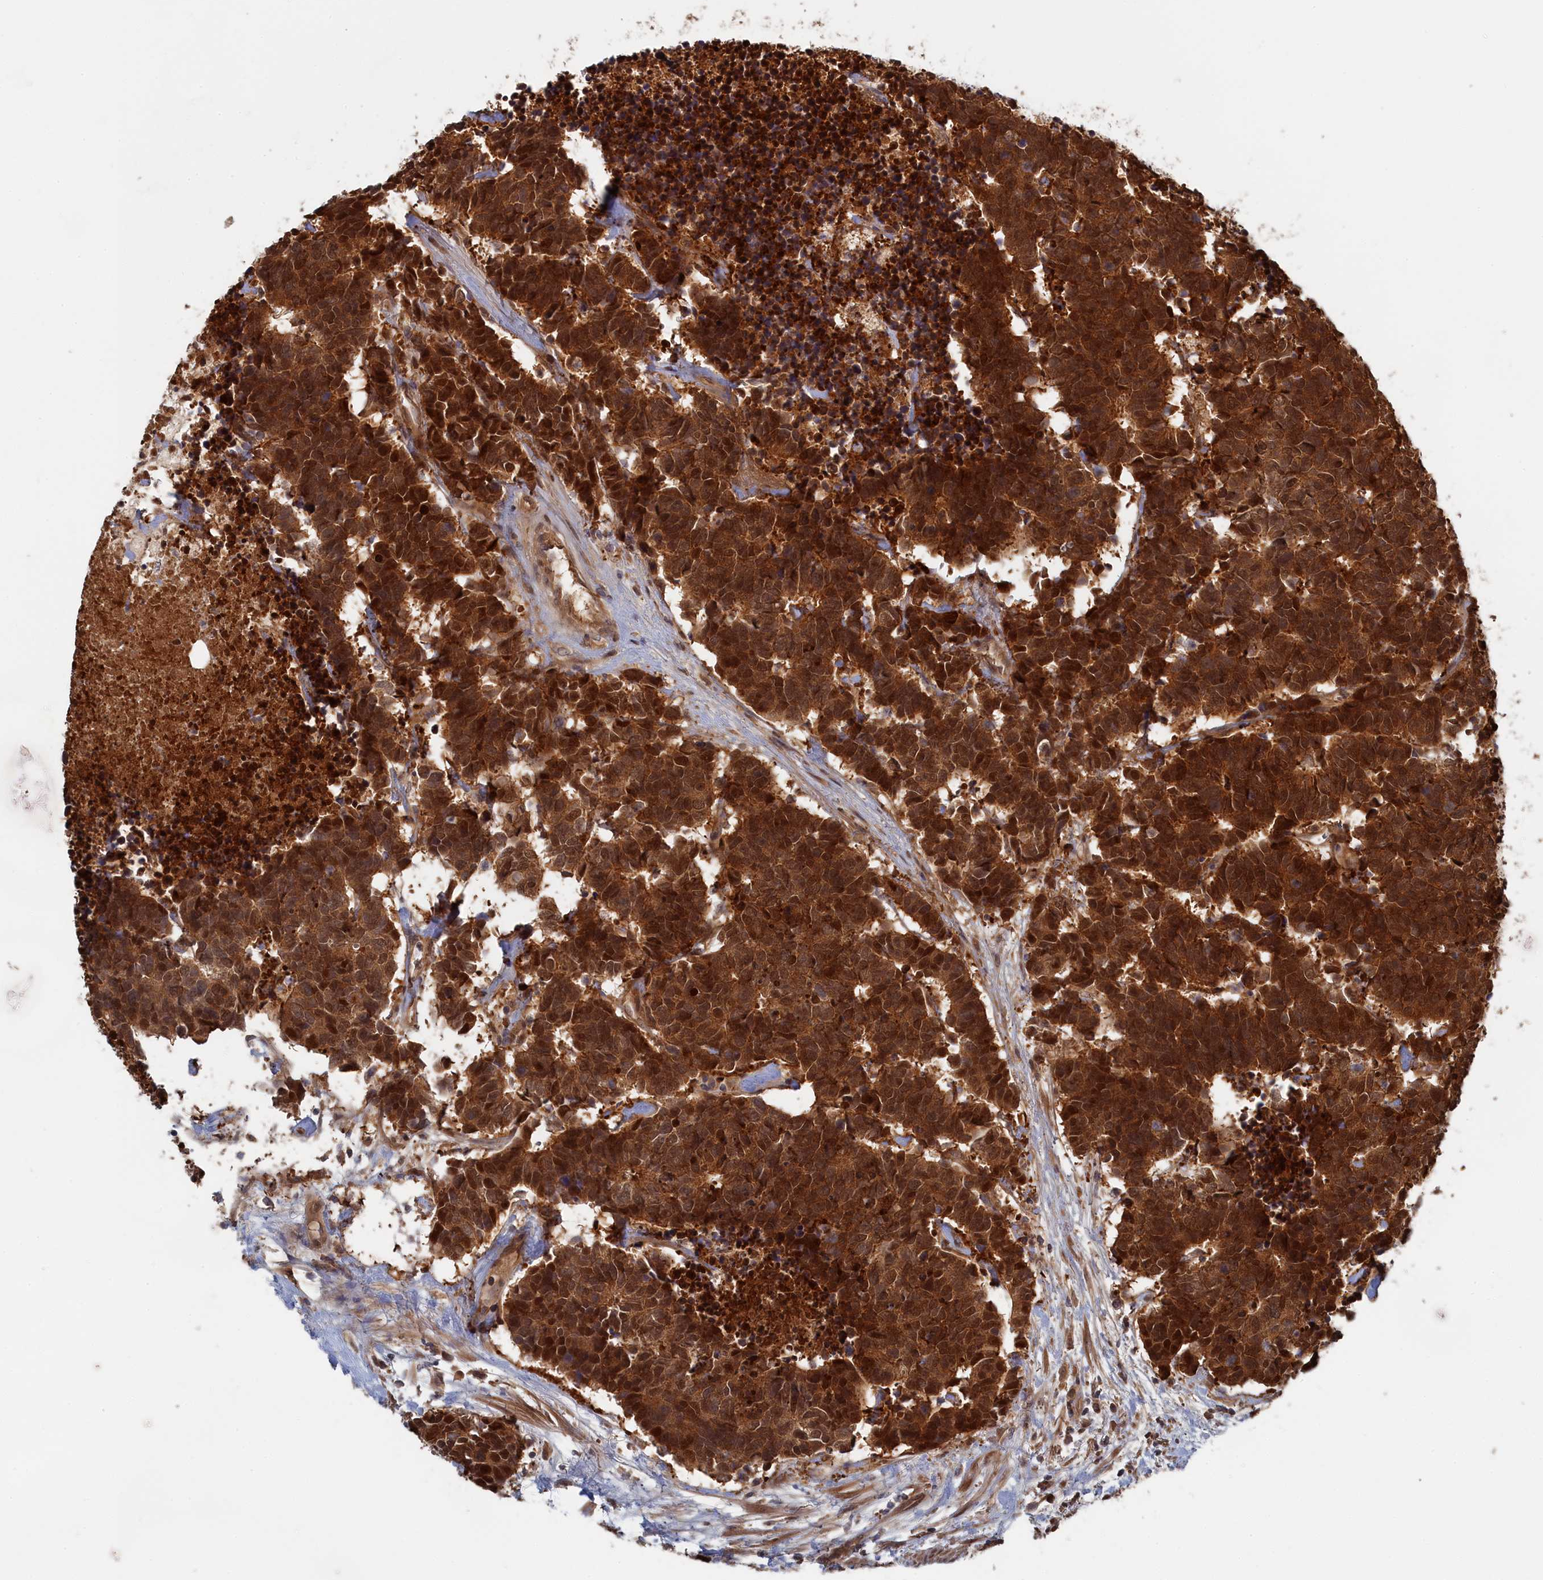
{"staining": {"intensity": "strong", "quantity": ">75%", "location": "cytoplasmic/membranous,nuclear"}, "tissue": "carcinoid", "cell_type": "Tumor cells", "image_type": "cancer", "snomed": [{"axis": "morphology", "description": "Carcinoma, NOS"}, {"axis": "morphology", "description": "Carcinoid, malignant, NOS"}, {"axis": "topography", "description": "Urinary bladder"}], "caption": "There is high levels of strong cytoplasmic/membranous and nuclear staining in tumor cells of carcinoma, as demonstrated by immunohistochemical staining (brown color).", "gene": "IRGQ", "patient": {"sex": "male", "age": 57}}